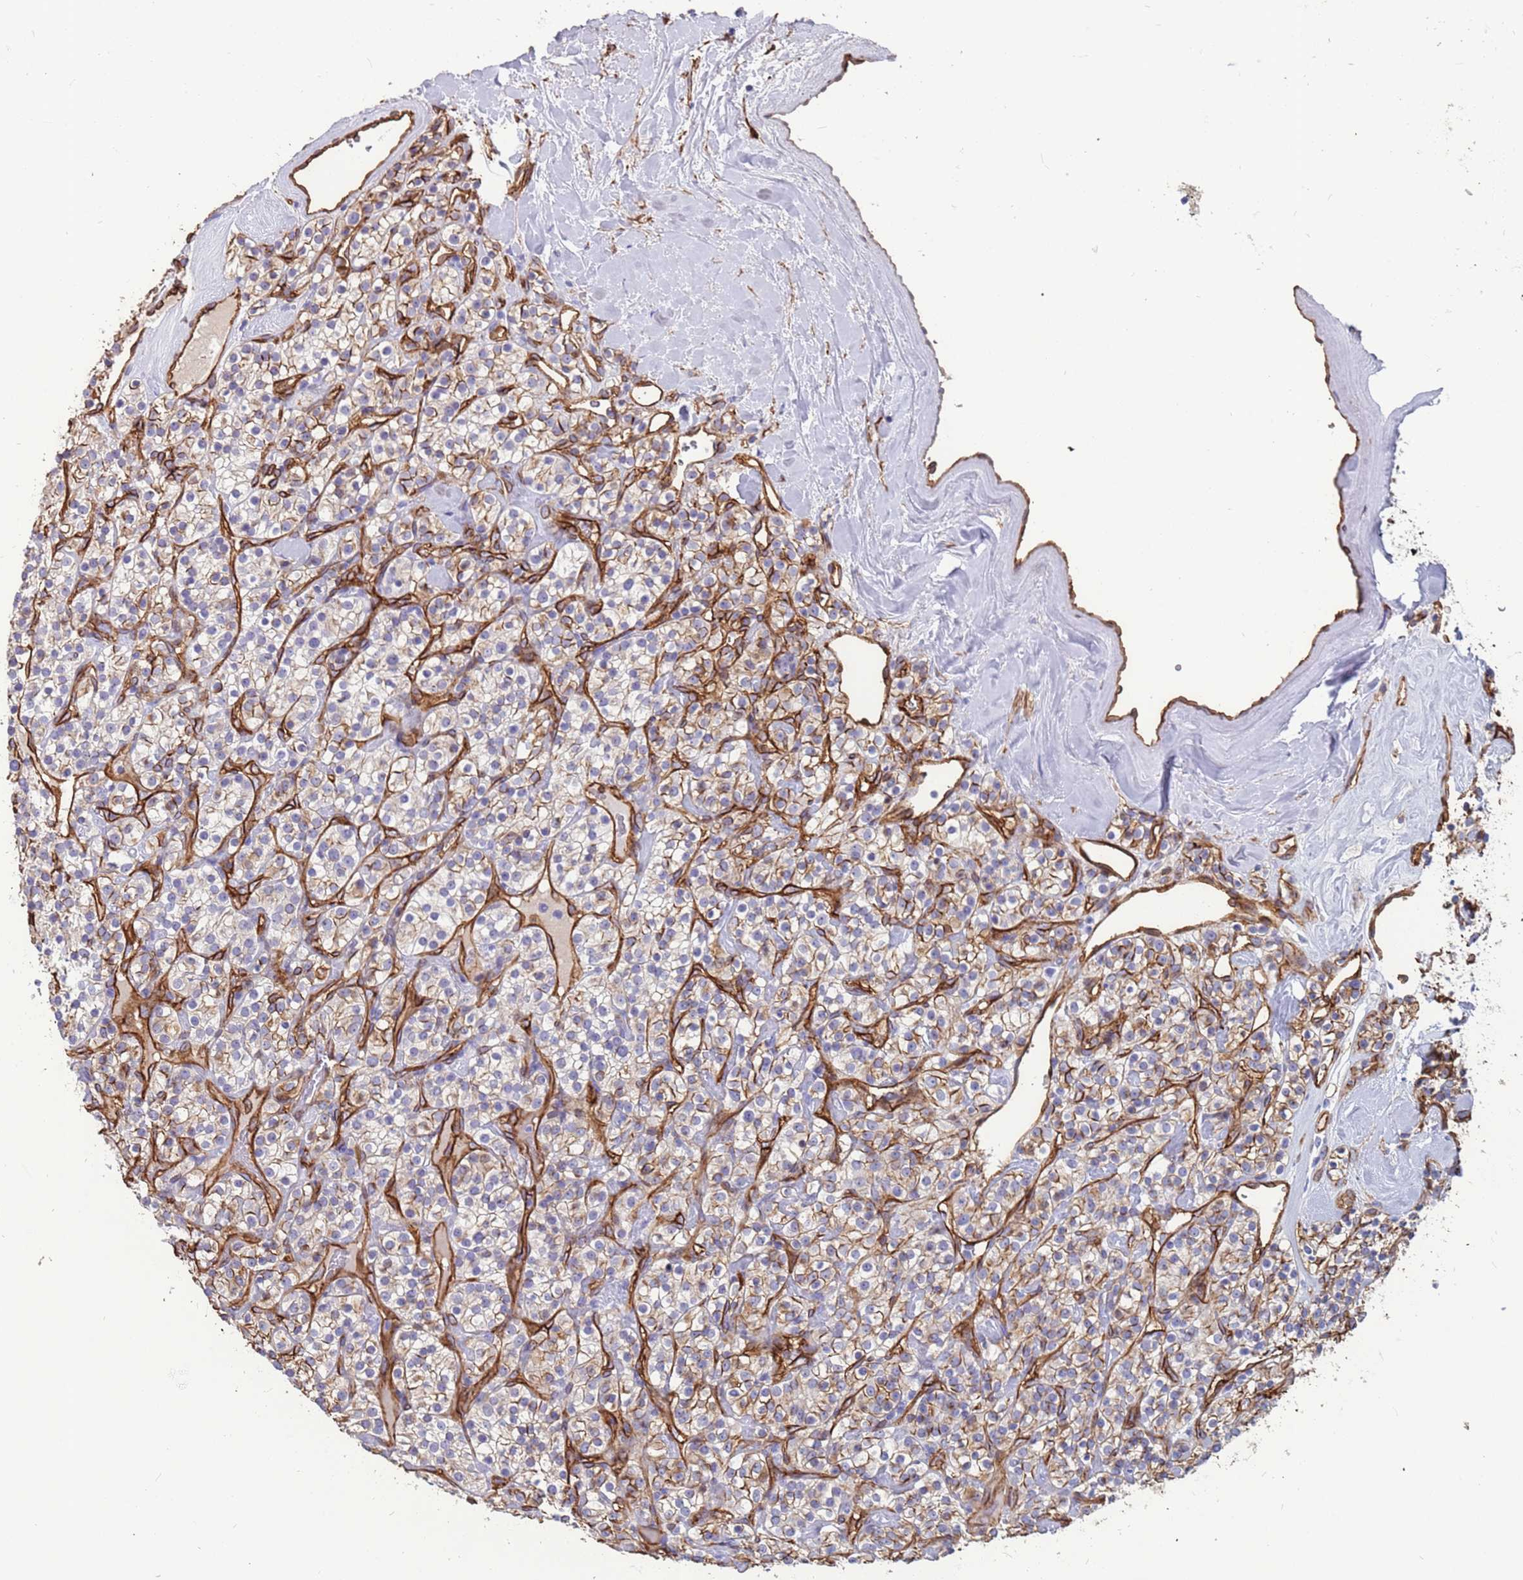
{"staining": {"intensity": "moderate", "quantity": "25%-75%", "location": "cytoplasmic/membranous"}, "tissue": "renal cancer", "cell_type": "Tumor cells", "image_type": "cancer", "snomed": [{"axis": "morphology", "description": "Adenocarcinoma, NOS"}, {"axis": "topography", "description": "Kidney"}], "caption": "This image reveals immunohistochemistry staining of human renal cancer (adenocarcinoma), with medium moderate cytoplasmic/membranous expression in about 25%-75% of tumor cells.", "gene": "EHD2", "patient": {"sex": "male", "age": 77}}